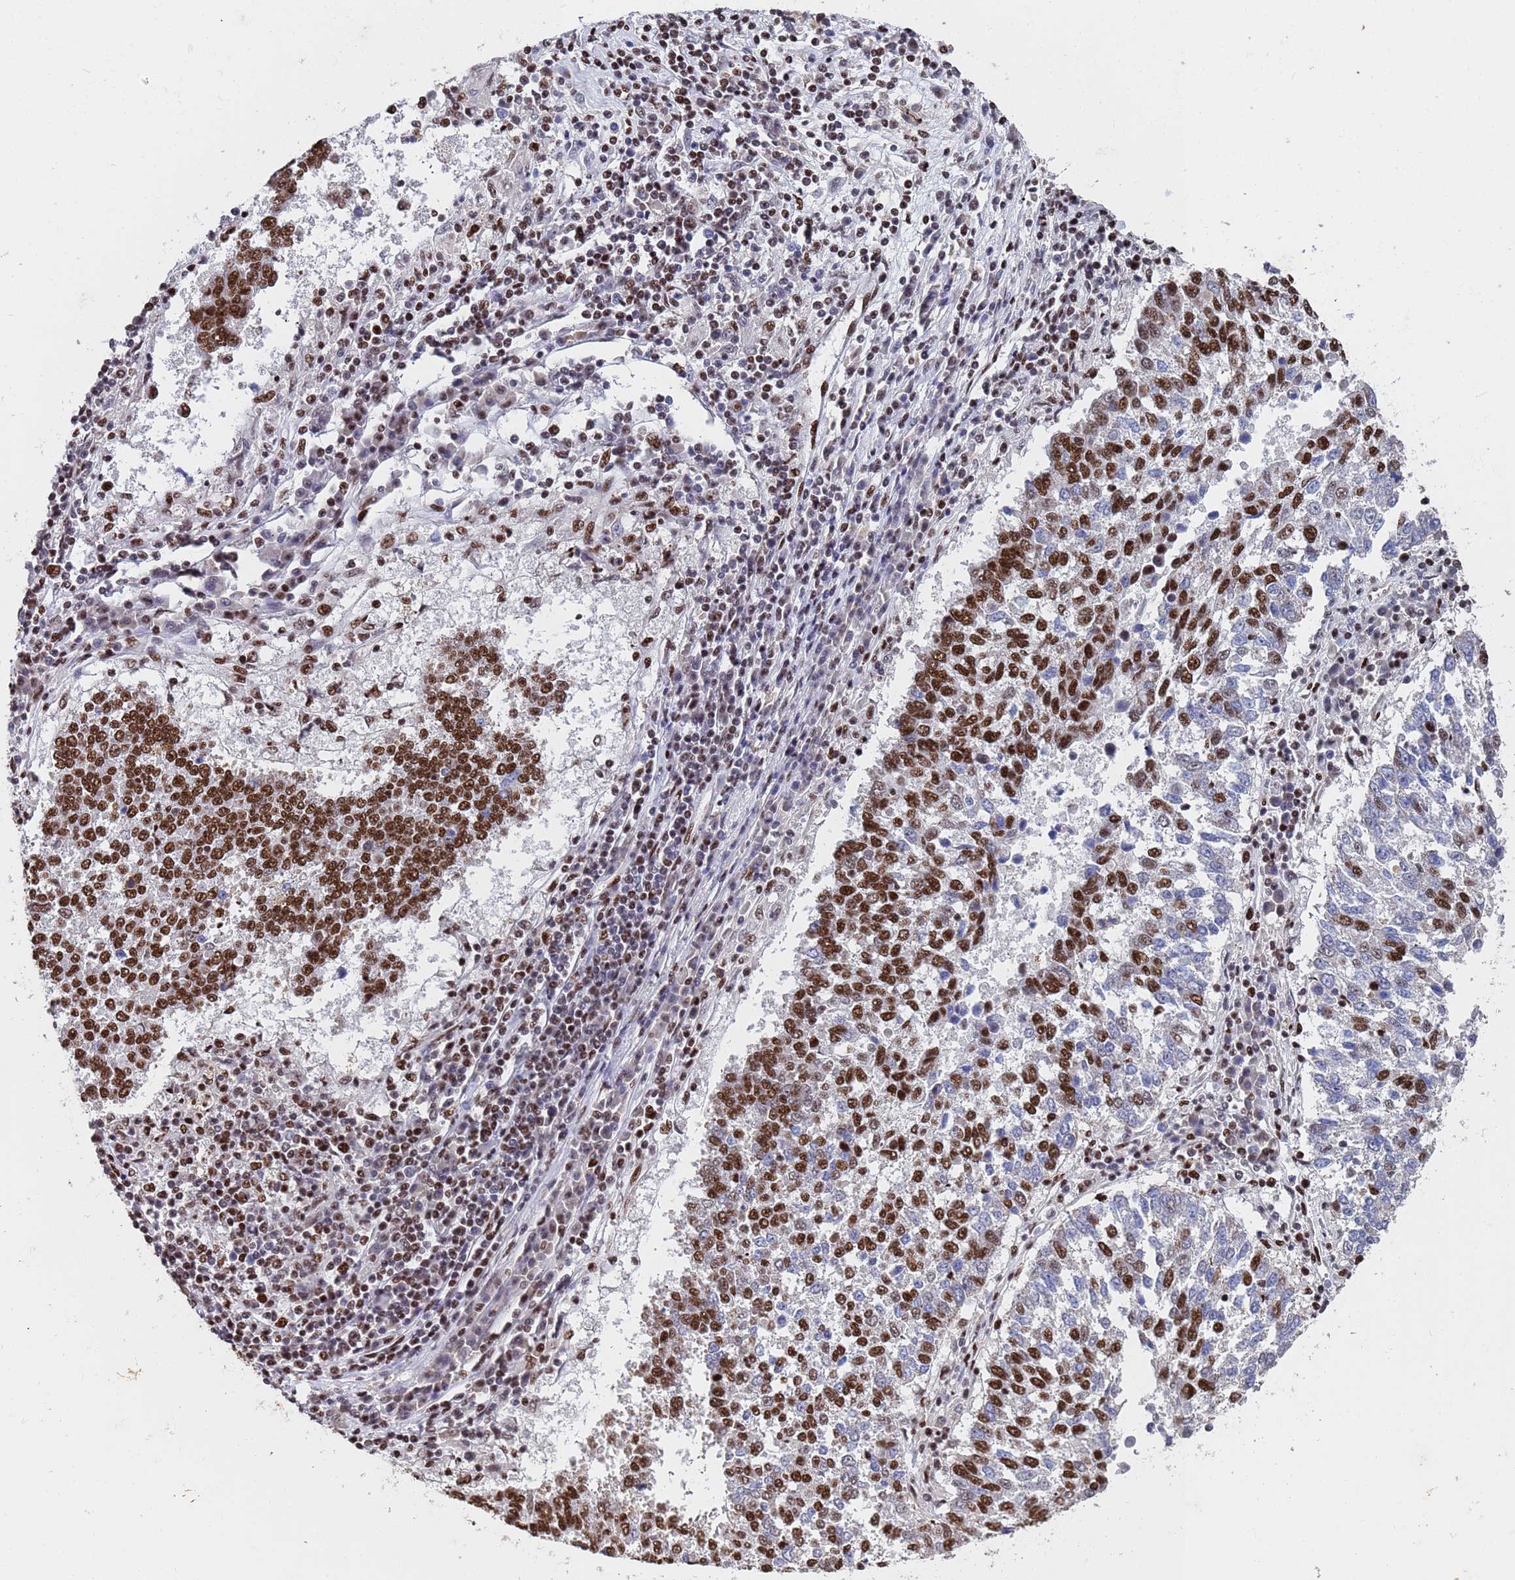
{"staining": {"intensity": "strong", "quantity": ">75%", "location": "nuclear"}, "tissue": "lung cancer", "cell_type": "Tumor cells", "image_type": "cancer", "snomed": [{"axis": "morphology", "description": "Squamous cell carcinoma, NOS"}, {"axis": "topography", "description": "Lung"}], "caption": "The histopathology image displays staining of lung cancer (squamous cell carcinoma), revealing strong nuclear protein staining (brown color) within tumor cells. (DAB (3,3'-diaminobenzidine) IHC, brown staining for protein, blue staining for nuclei).", "gene": "SF3B2", "patient": {"sex": "male", "age": 73}}